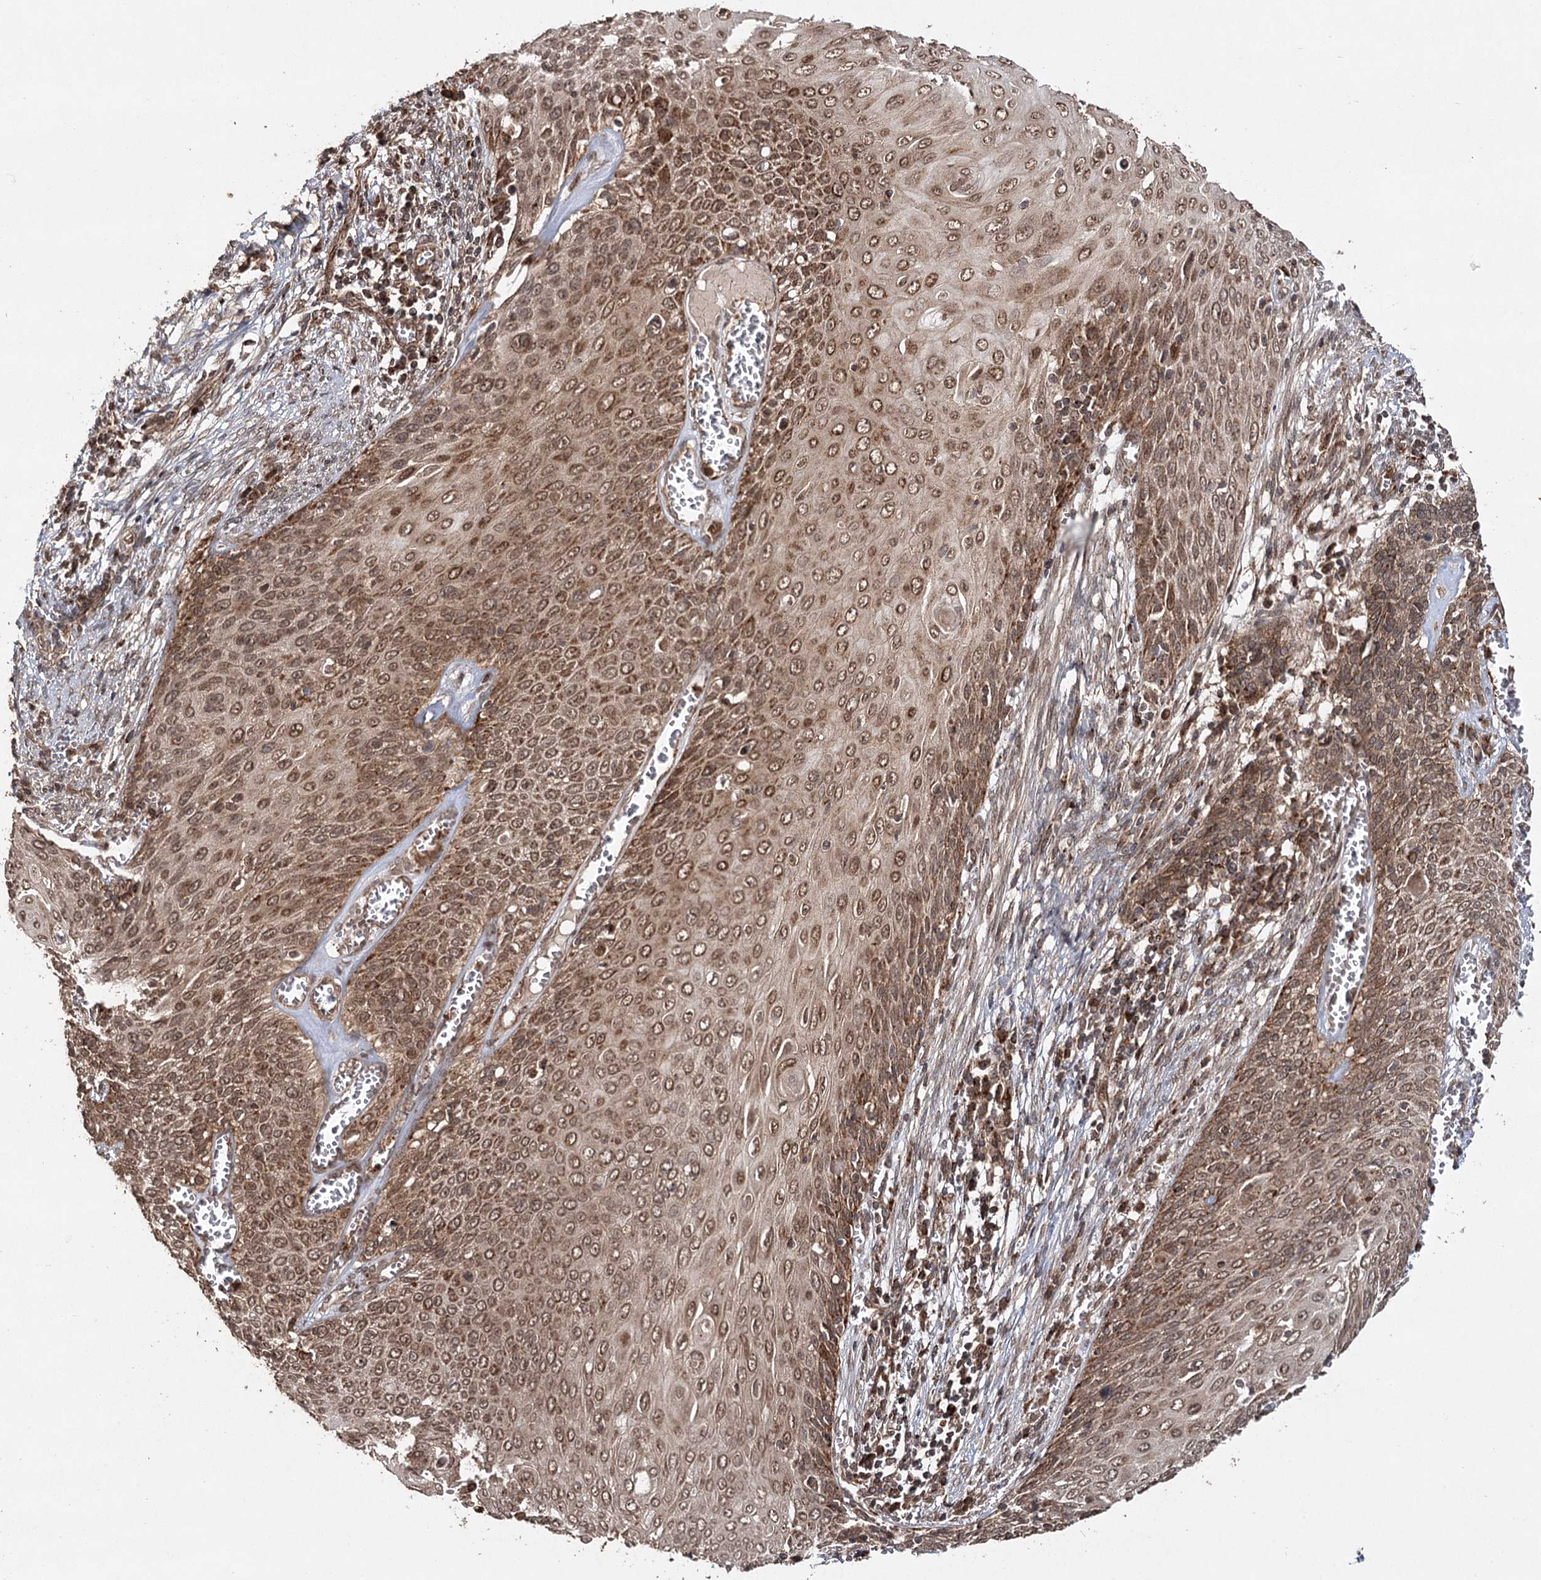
{"staining": {"intensity": "moderate", "quantity": ">75%", "location": "cytoplasmic/membranous,nuclear"}, "tissue": "cervical cancer", "cell_type": "Tumor cells", "image_type": "cancer", "snomed": [{"axis": "morphology", "description": "Squamous cell carcinoma, NOS"}, {"axis": "topography", "description": "Cervix"}], "caption": "Squamous cell carcinoma (cervical) stained with a brown dye displays moderate cytoplasmic/membranous and nuclear positive positivity in approximately >75% of tumor cells.", "gene": "ZNRF3", "patient": {"sex": "female", "age": 39}}